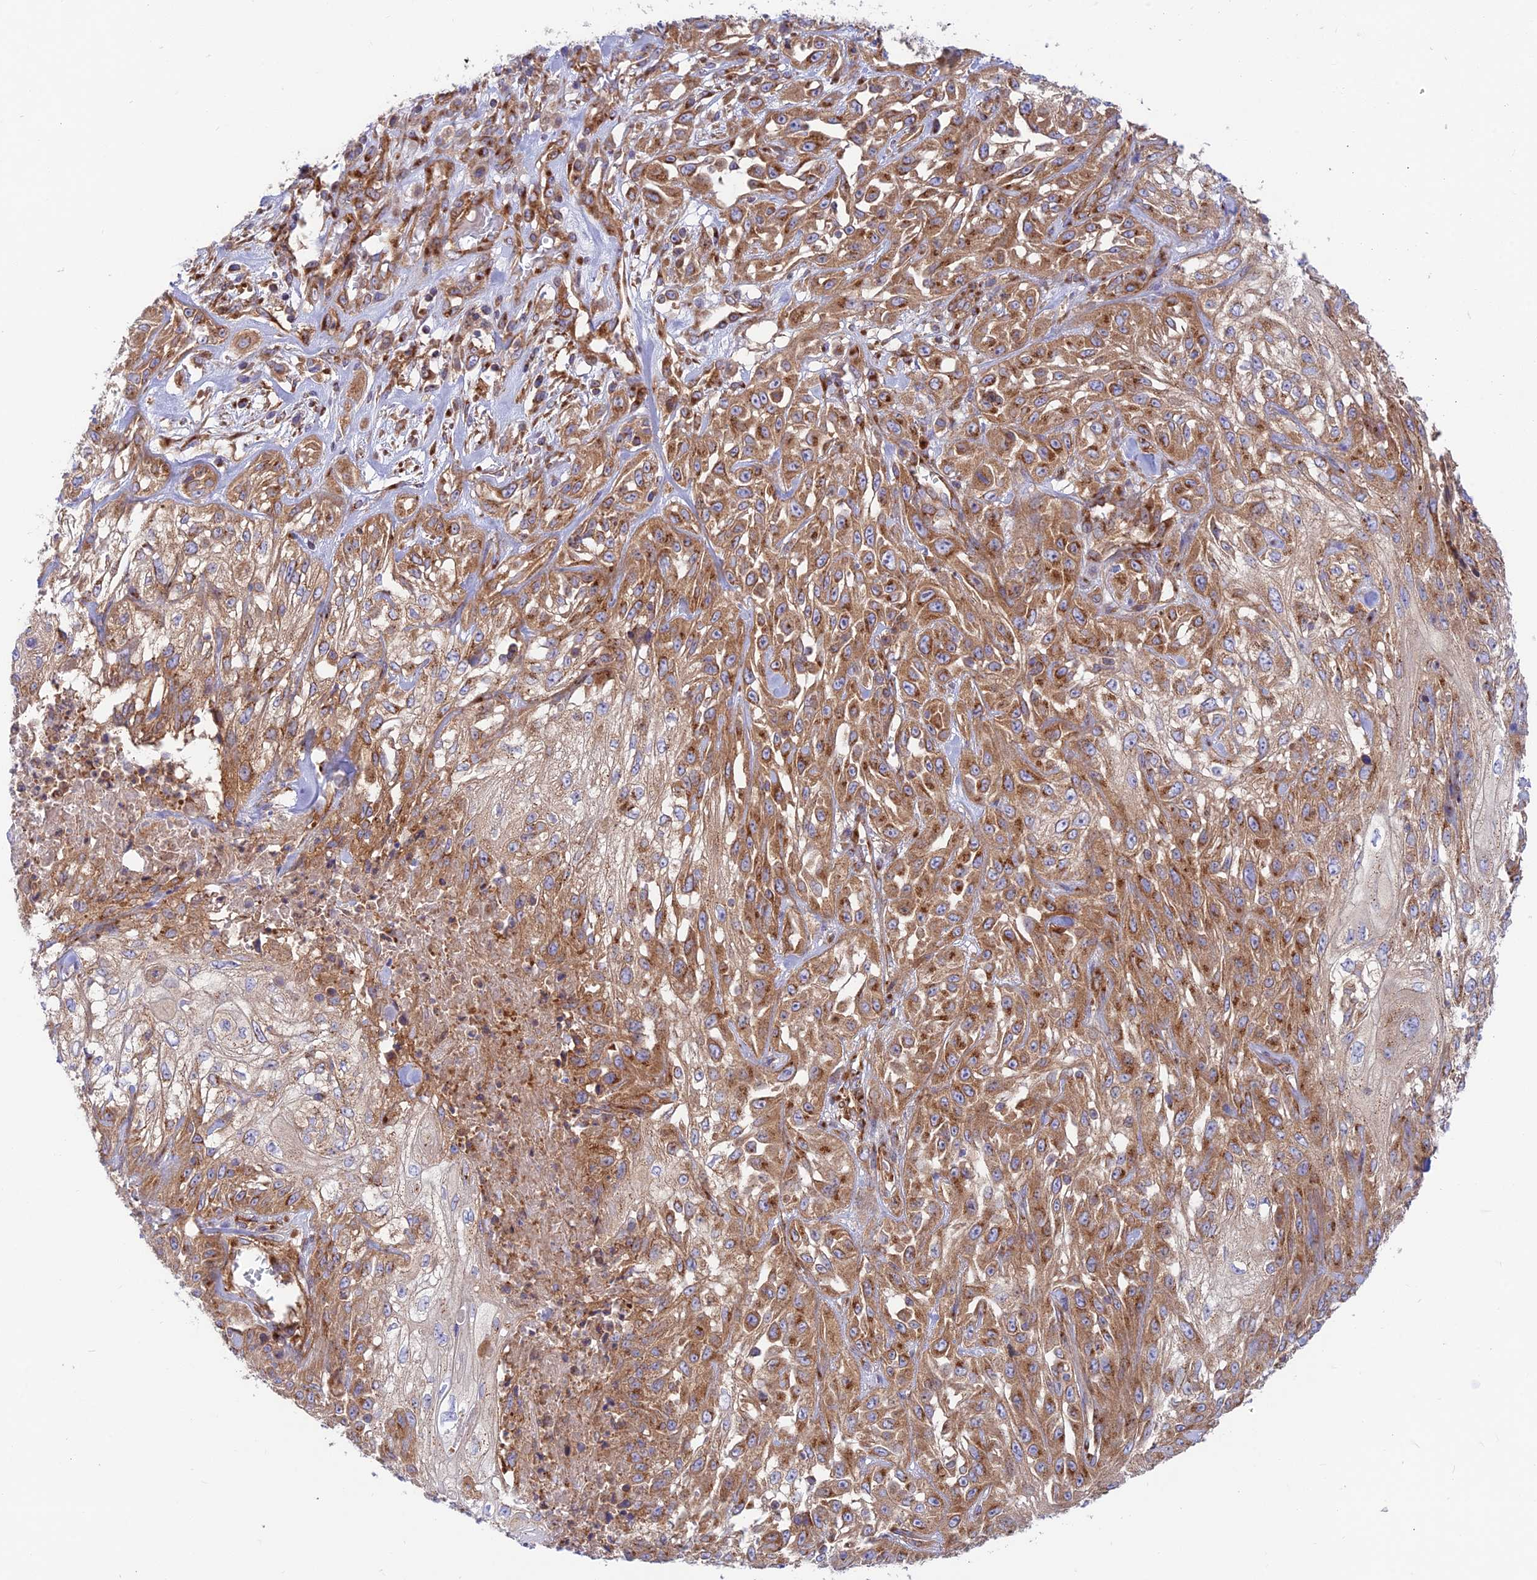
{"staining": {"intensity": "moderate", "quantity": ">75%", "location": "cytoplasmic/membranous"}, "tissue": "skin cancer", "cell_type": "Tumor cells", "image_type": "cancer", "snomed": [{"axis": "morphology", "description": "Squamous cell carcinoma, NOS"}, {"axis": "morphology", "description": "Squamous cell carcinoma, metastatic, NOS"}, {"axis": "topography", "description": "Skin"}, {"axis": "topography", "description": "Lymph node"}], "caption": "Skin cancer (squamous cell carcinoma) stained for a protein reveals moderate cytoplasmic/membranous positivity in tumor cells. The staining is performed using DAB brown chromogen to label protein expression. The nuclei are counter-stained blue using hematoxylin.", "gene": "GOLGA3", "patient": {"sex": "male", "age": 75}}